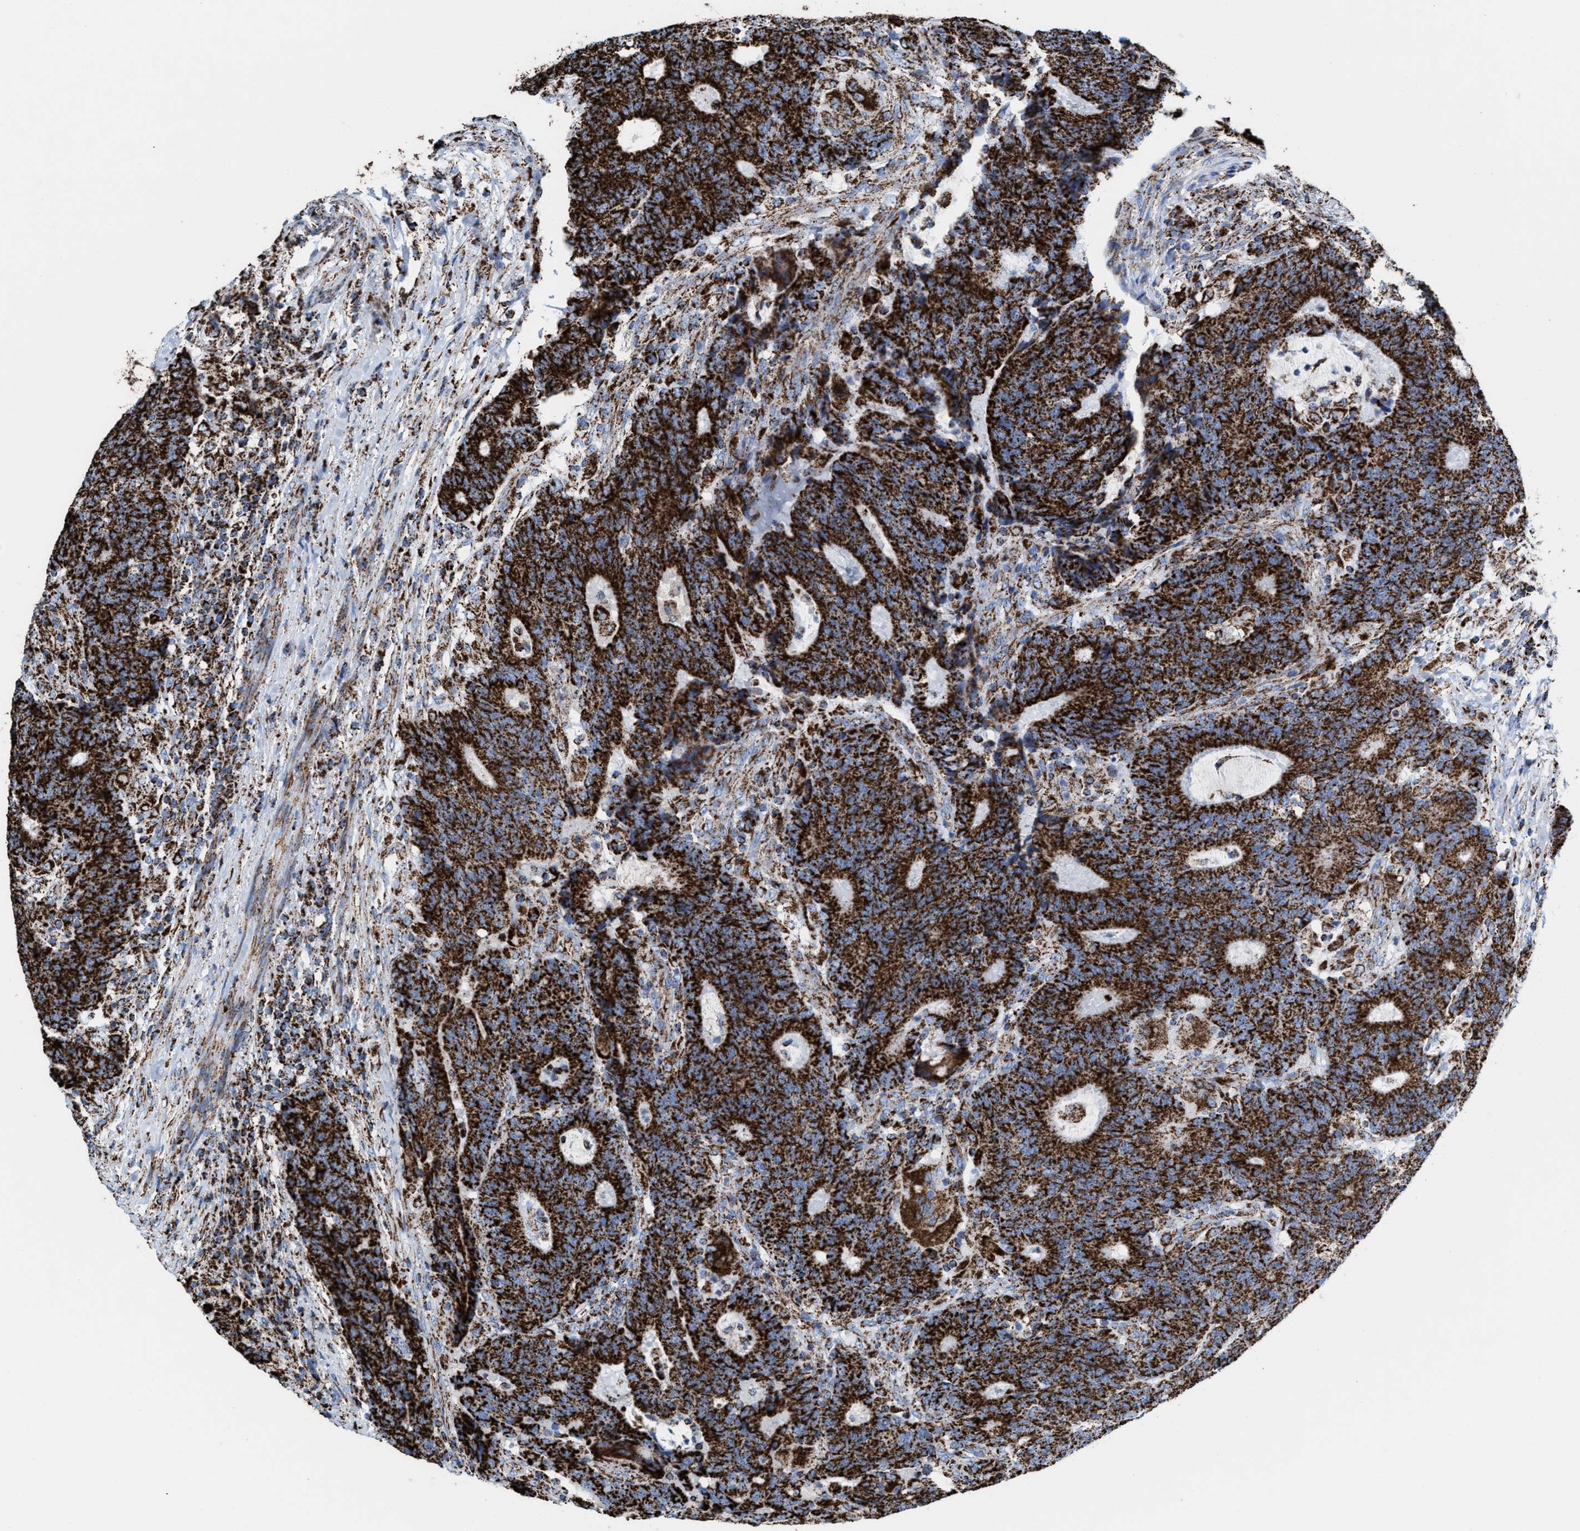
{"staining": {"intensity": "strong", "quantity": ">75%", "location": "cytoplasmic/membranous"}, "tissue": "colorectal cancer", "cell_type": "Tumor cells", "image_type": "cancer", "snomed": [{"axis": "morphology", "description": "Normal tissue, NOS"}, {"axis": "morphology", "description": "Adenocarcinoma, NOS"}, {"axis": "topography", "description": "Colon"}], "caption": "A histopathology image showing strong cytoplasmic/membranous expression in about >75% of tumor cells in colorectal cancer (adenocarcinoma), as visualized by brown immunohistochemical staining.", "gene": "ECHS1", "patient": {"sex": "female", "age": 75}}